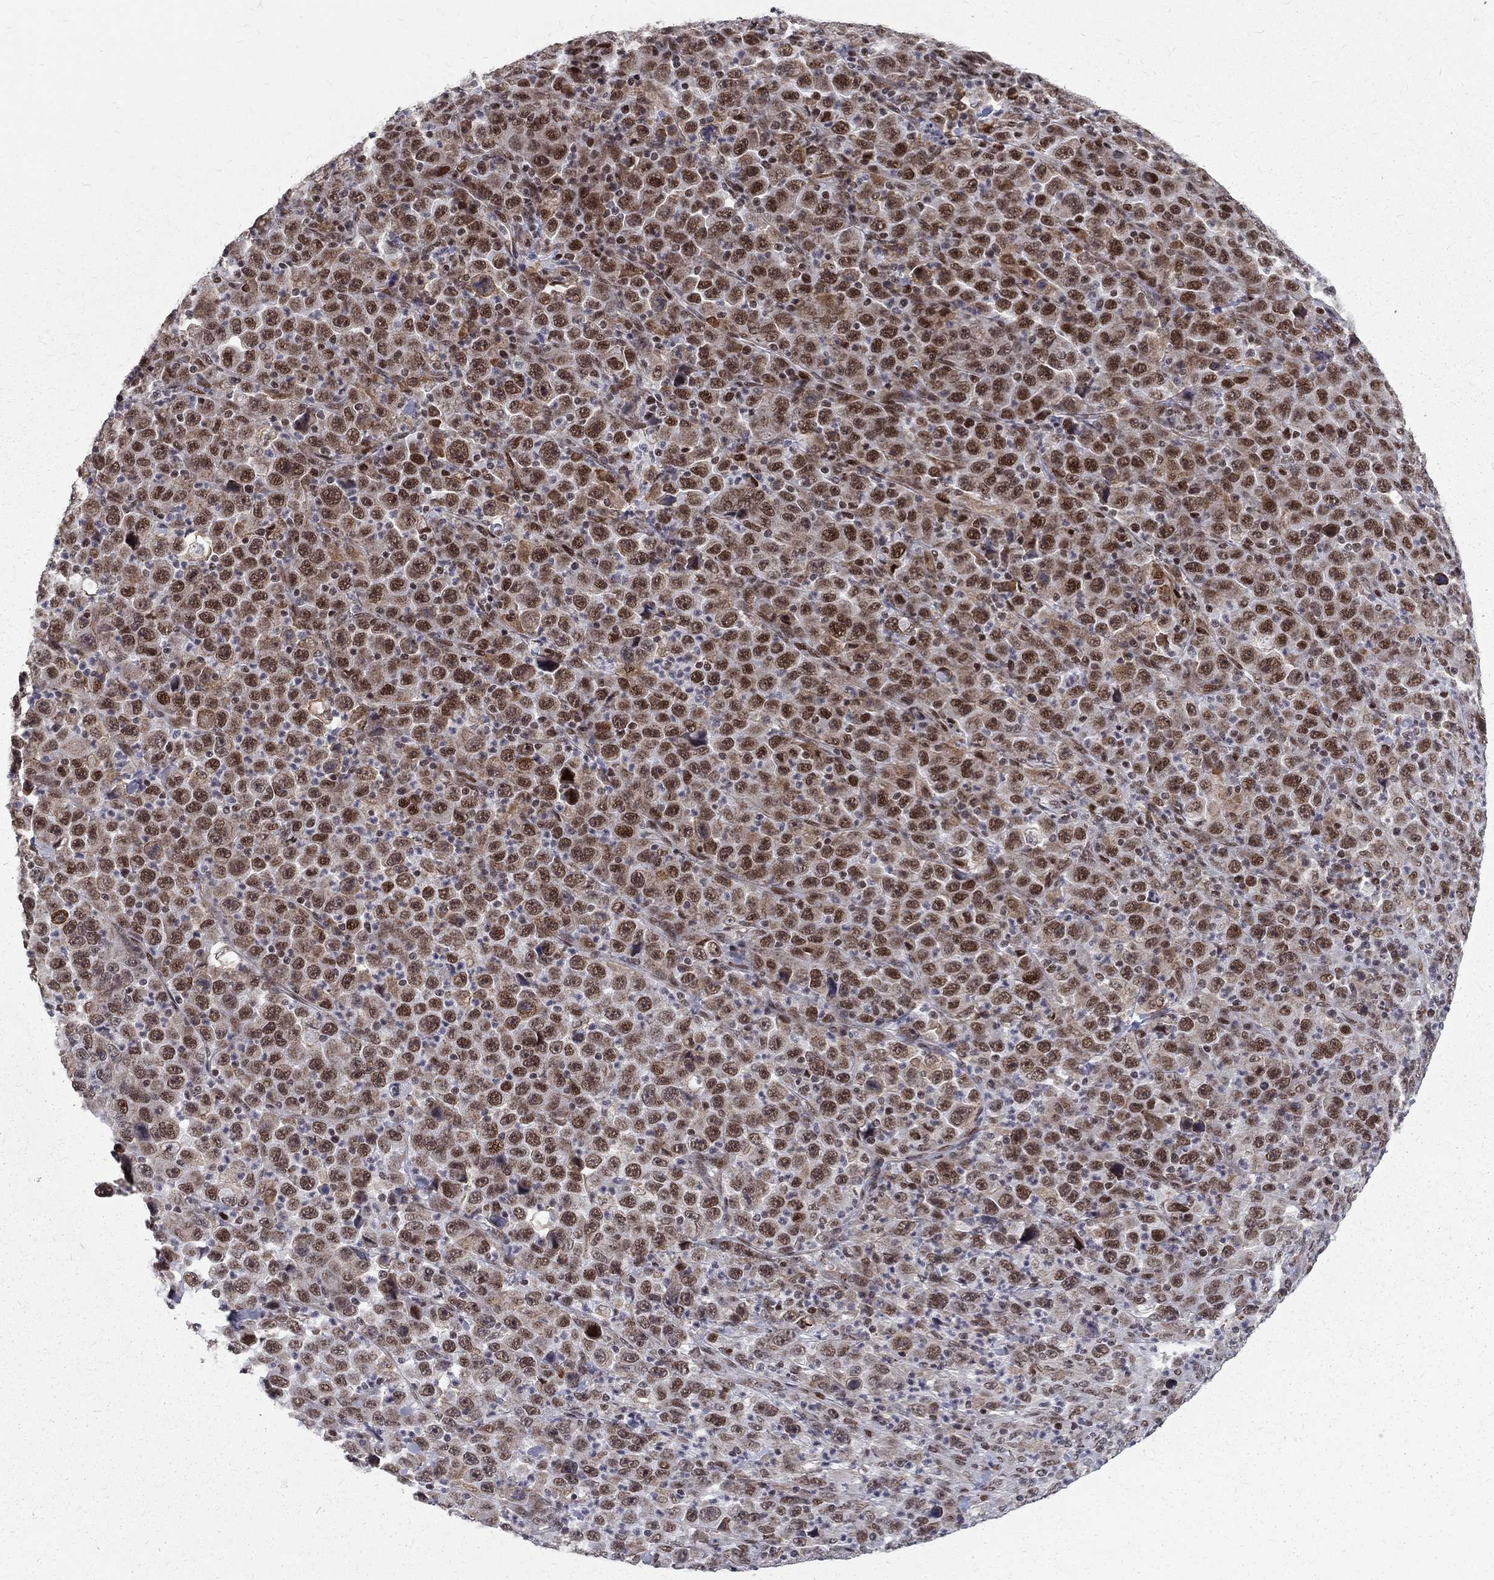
{"staining": {"intensity": "strong", "quantity": "25%-75%", "location": "cytoplasmic/membranous,nuclear"}, "tissue": "stomach cancer", "cell_type": "Tumor cells", "image_type": "cancer", "snomed": [{"axis": "morphology", "description": "Normal tissue, NOS"}, {"axis": "morphology", "description": "Adenocarcinoma, NOS"}, {"axis": "topography", "description": "Stomach, upper"}, {"axis": "topography", "description": "Stomach"}], "caption": "Immunohistochemical staining of human adenocarcinoma (stomach) reveals strong cytoplasmic/membranous and nuclear protein staining in about 25%-75% of tumor cells.", "gene": "TCEAL1", "patient": {"sex": "male", "age": 59}}